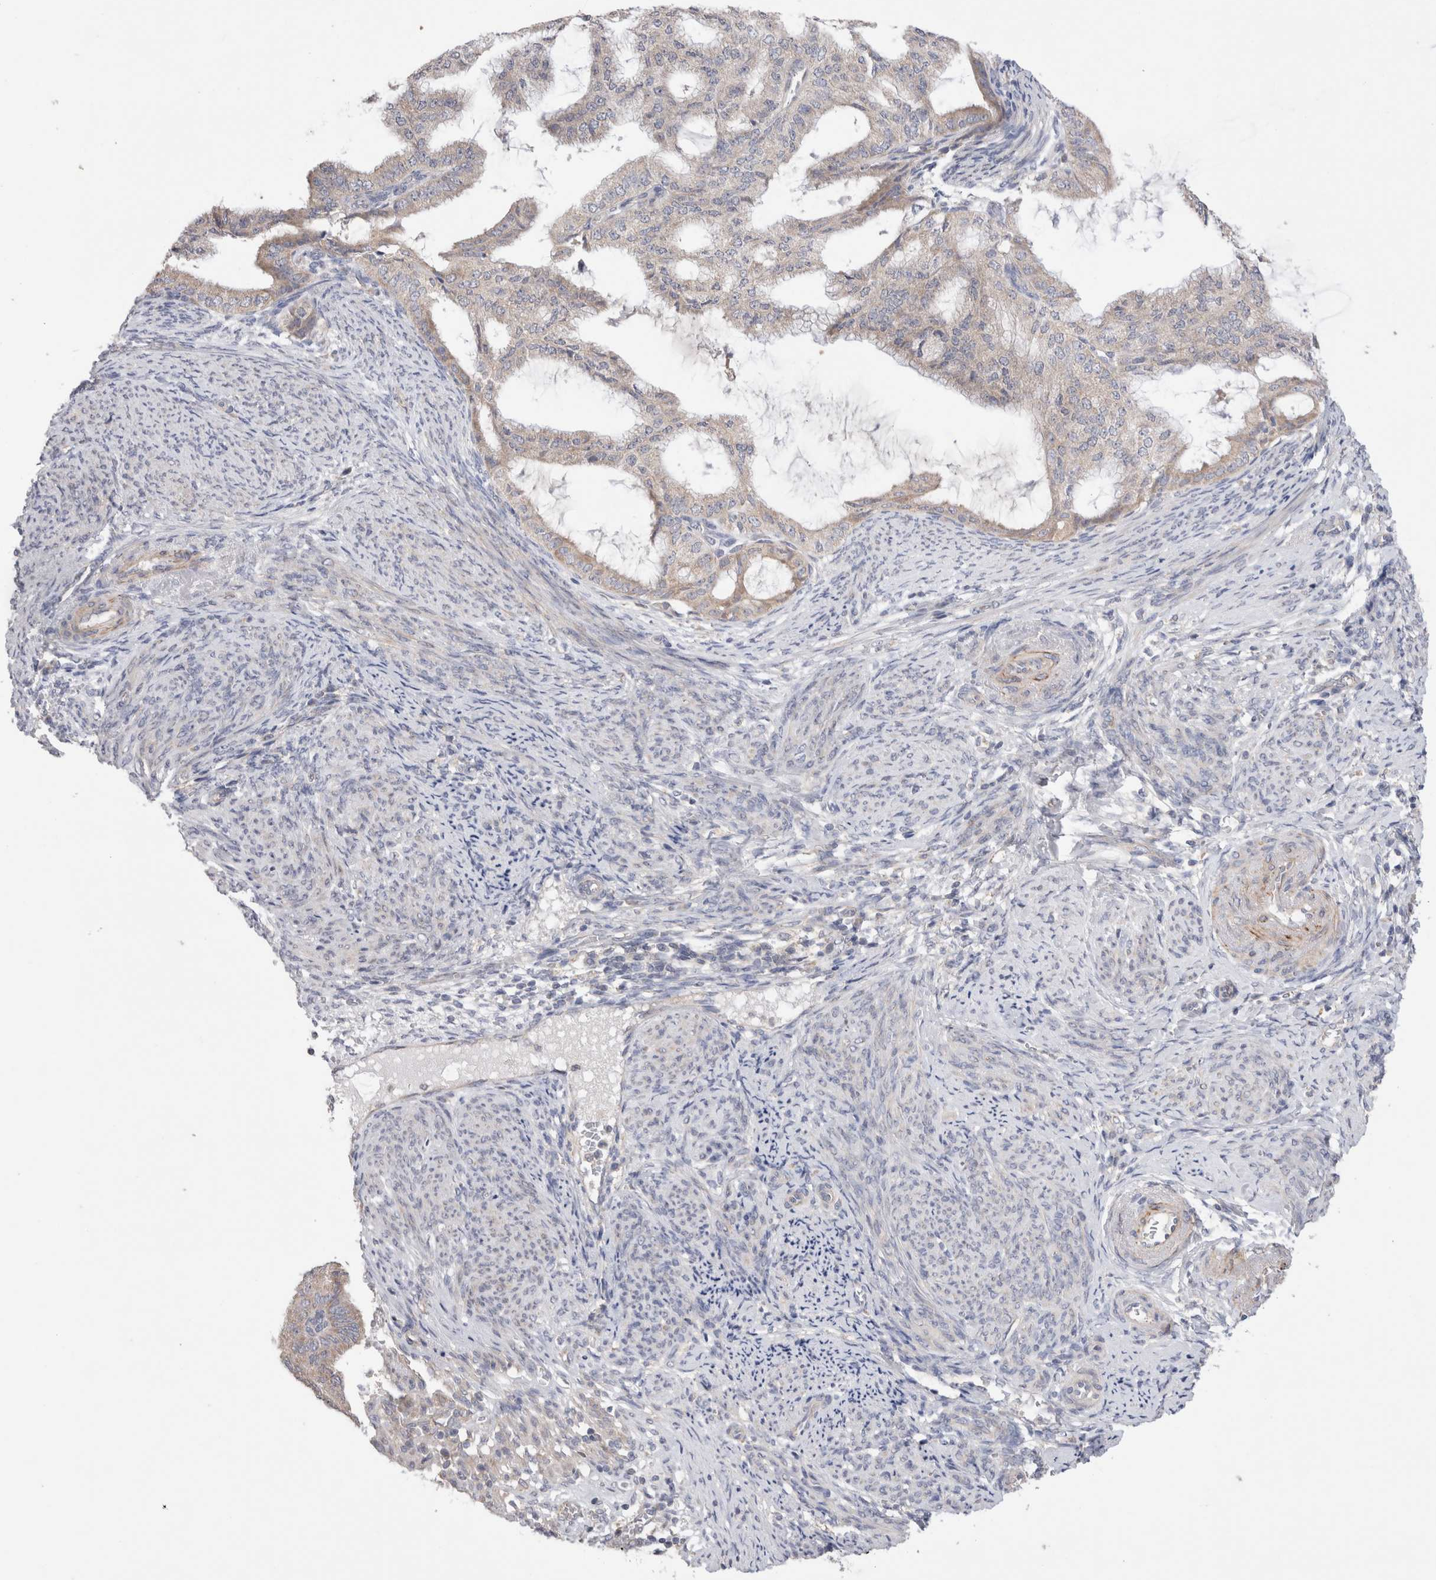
{"staining": {"intensity": "weak", "quantity": "25%-75%", "location": "cytoplasmic/membranous"}, "tissue": "endometrial cancer", "cell_type": "Tumor cells", "image_type": "cancer", "snomed": [{"axis": "morphology", "description": "Adenocarcinoma, NOS"}, {"axis": "topography", "description": "Endometrium"}], "caption": "Protein staining by immunohistochemistry displays weak cytoplasmic/membranous staining in approximately 25%-75% of tumor cells in endometrial cancer (adenocarcinoma).", "gene": "IFT74", "patient": {"sex": "female", "age": 58}}